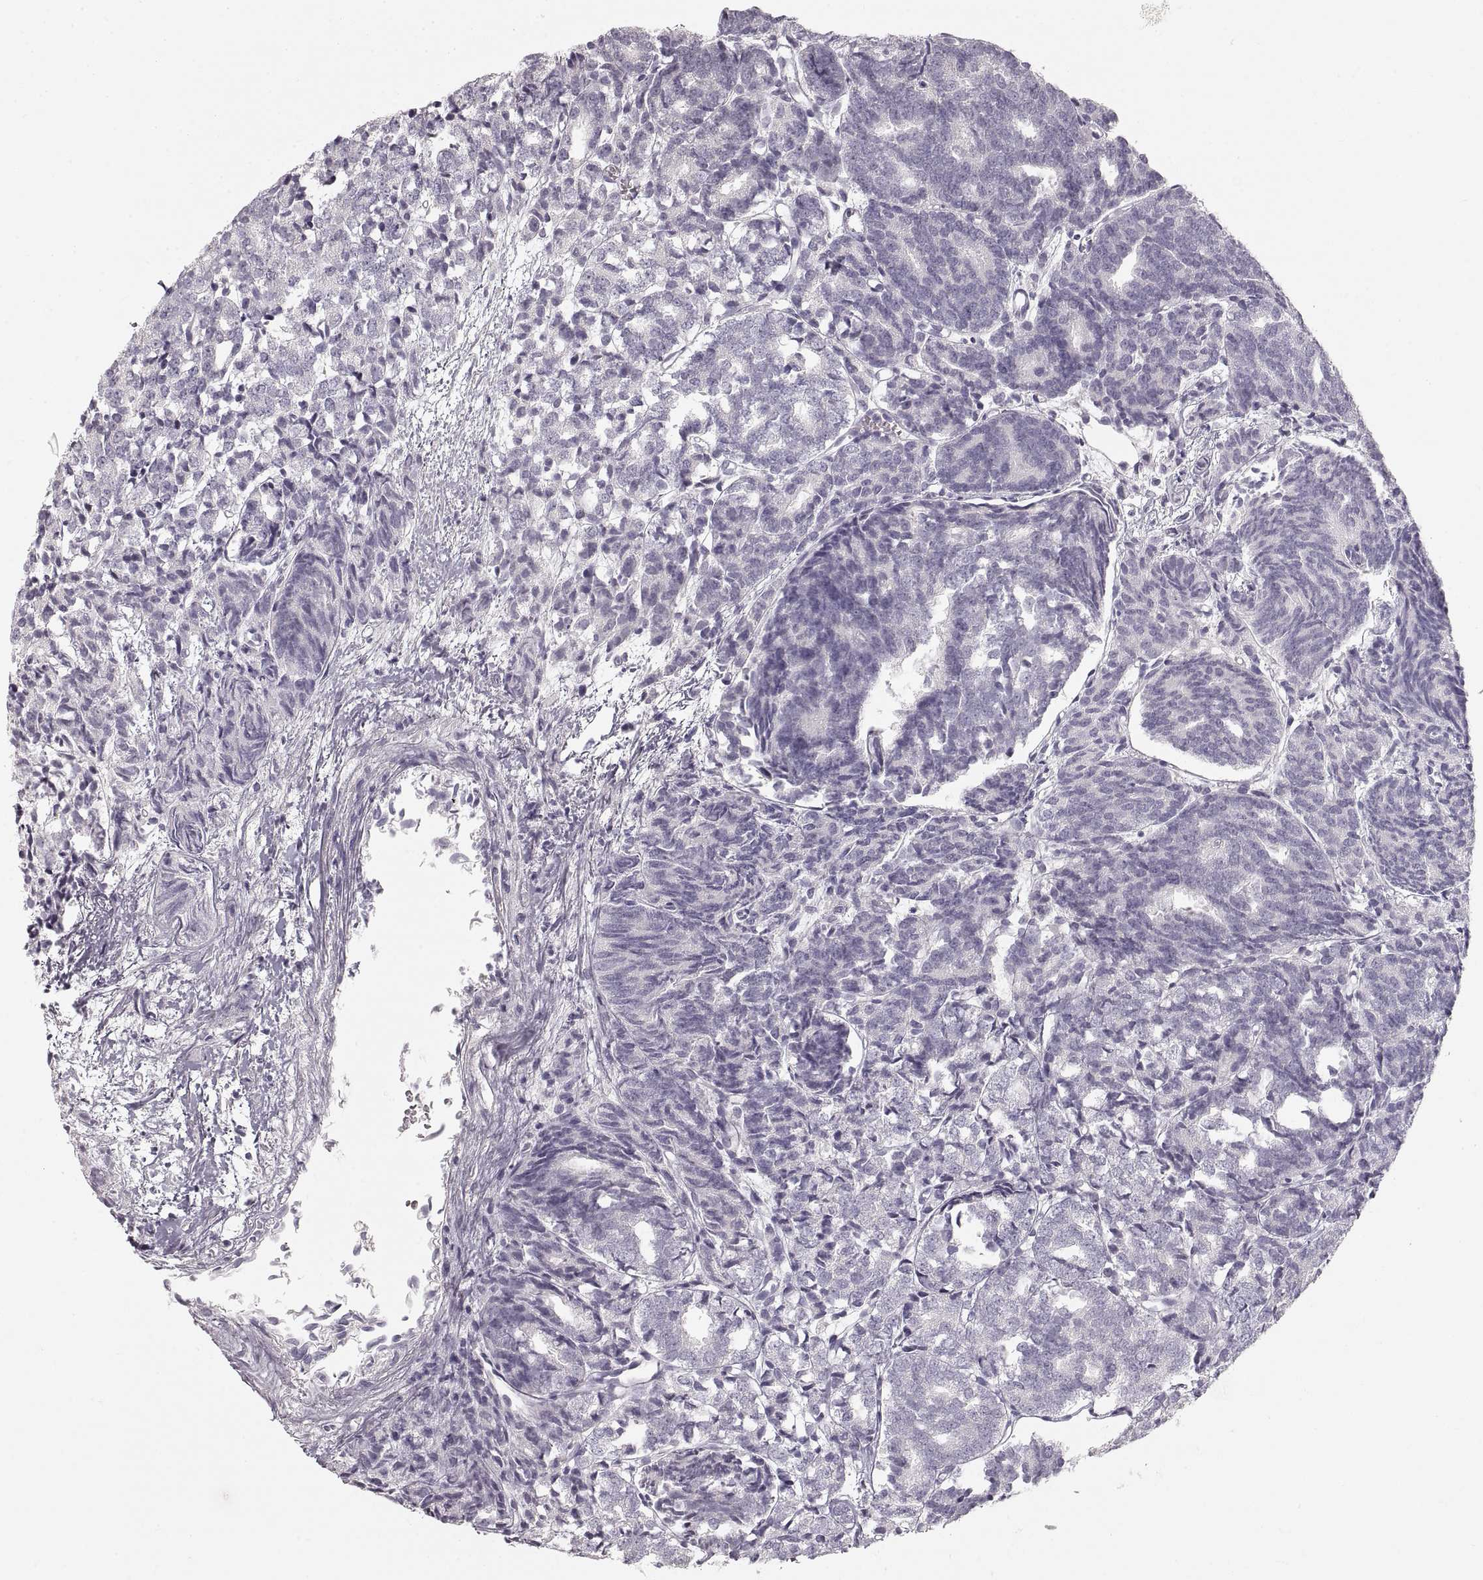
{"staining": {"intensity": "negative", "quantity": "none", "location": "none"}, "tissue": "prostate cancer", "cell_type": "Tumor cells", "image_type": "cancer", "snomed": [{"axis": "morphology", "description": "Adenocarcinoma, High grade"}, {"axis": "topography", "description": "Prostate"}], "caption": "The immunohistochemistry (IHC) micrograph has no significant expression in tumor cells of high-grade adenocarcinoma (prostate) tissue.", "gene": "PCSK2", "patient": {"sex": "male", "age": 53}}